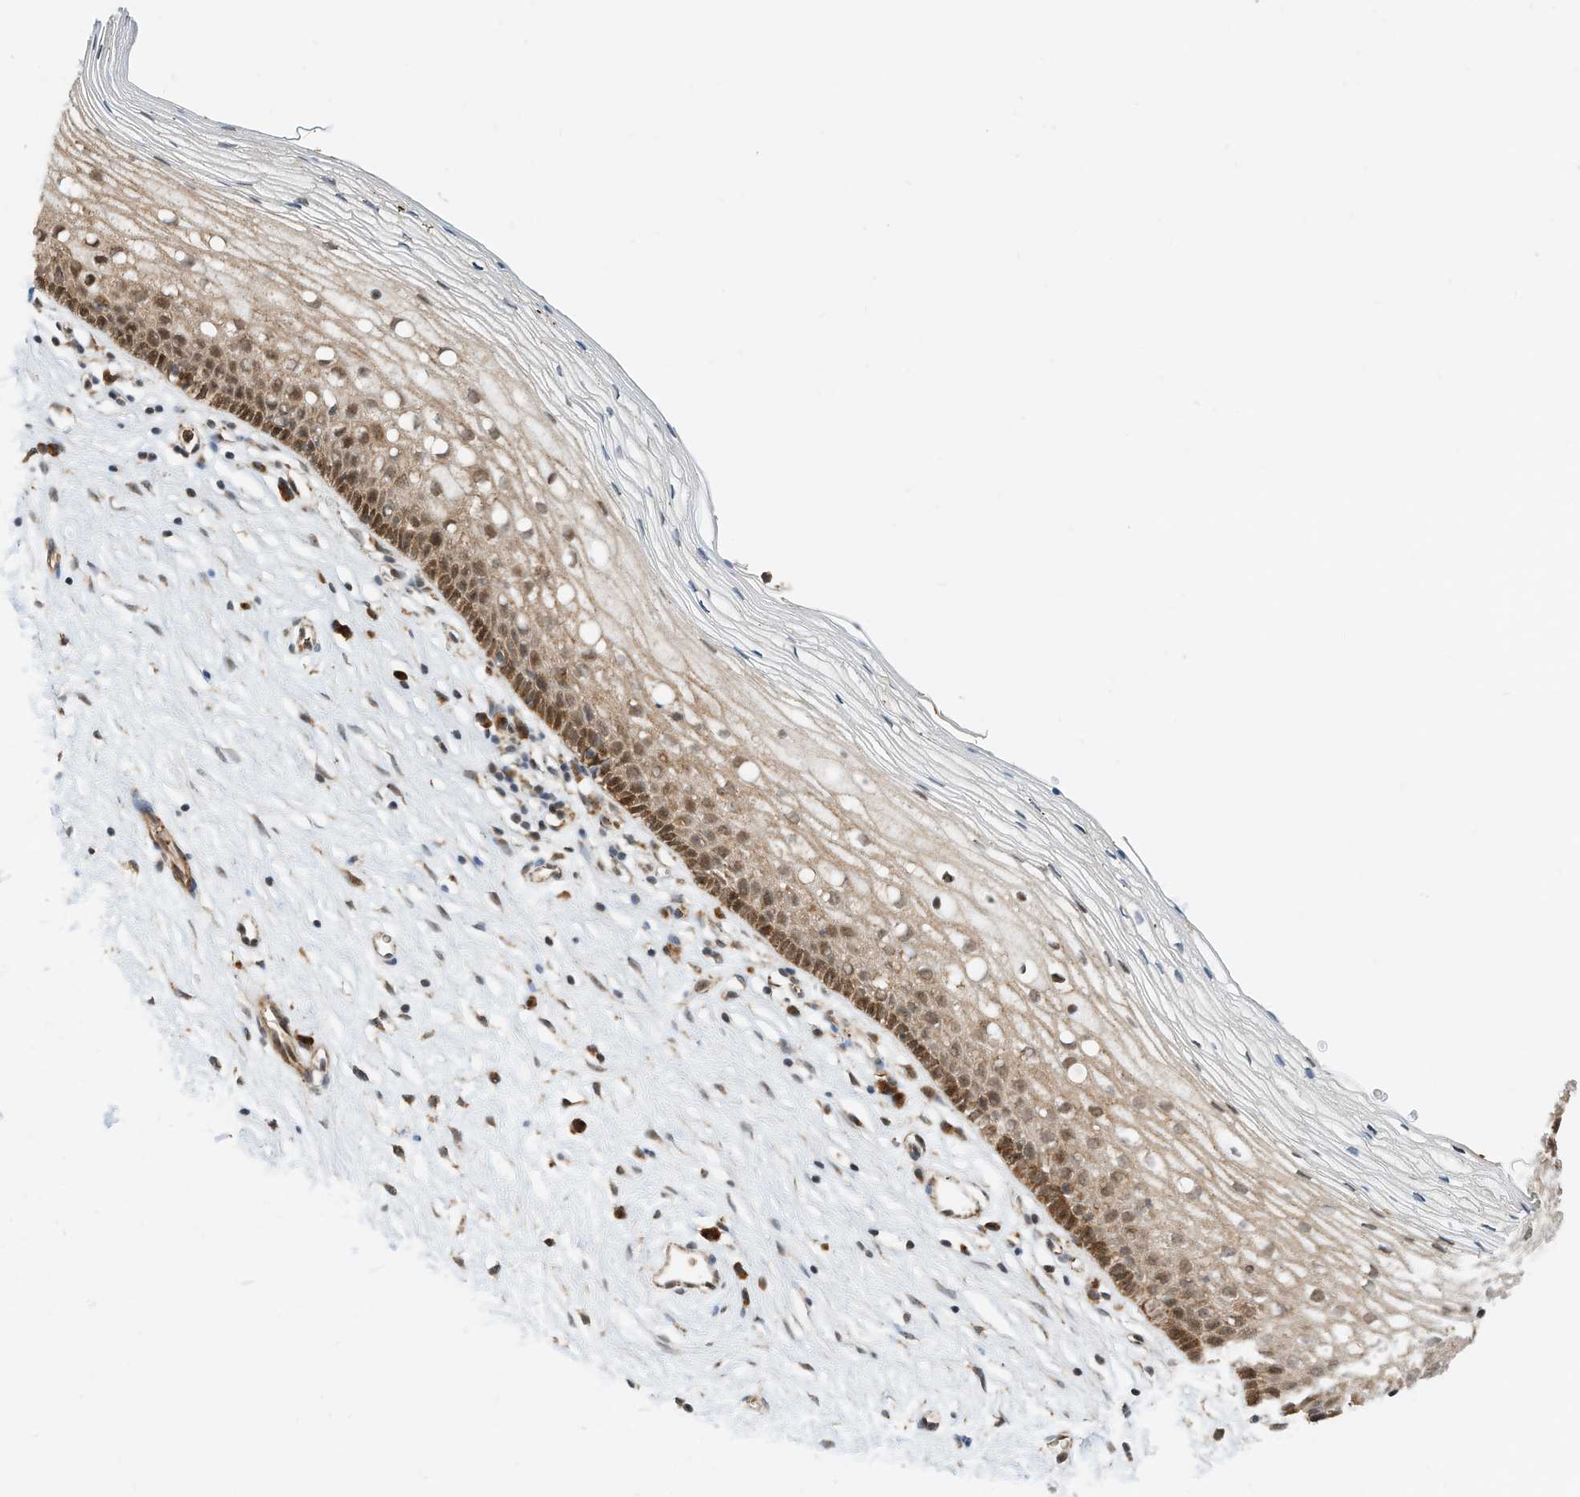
{"staining": {"intensity": "moderate", "quantity": ">75%", "location": "cytoplasmic/membranous,nuclear"}, "tissue": "cervix", "cell_type": "Glandular cells", "image_type": "normal", "snomed": [{"axis": "morphology", "description": "Normal tissue, NOS"}, {"axis": "topography", "description": "Cervix"}], "caption": "The micrograph reveals immunohistochemical staining of benign cervix. There is moderate cytoplasmic/membranous,nuclear staining is present in approximately >75% of glandular cells. (Stains: DAB in brown, nuclei in blue, Microscopy: brightfield microscopy at high magnification).", "gene": "CPAMD8", "patient": {"sex": "female", "age": 27}}